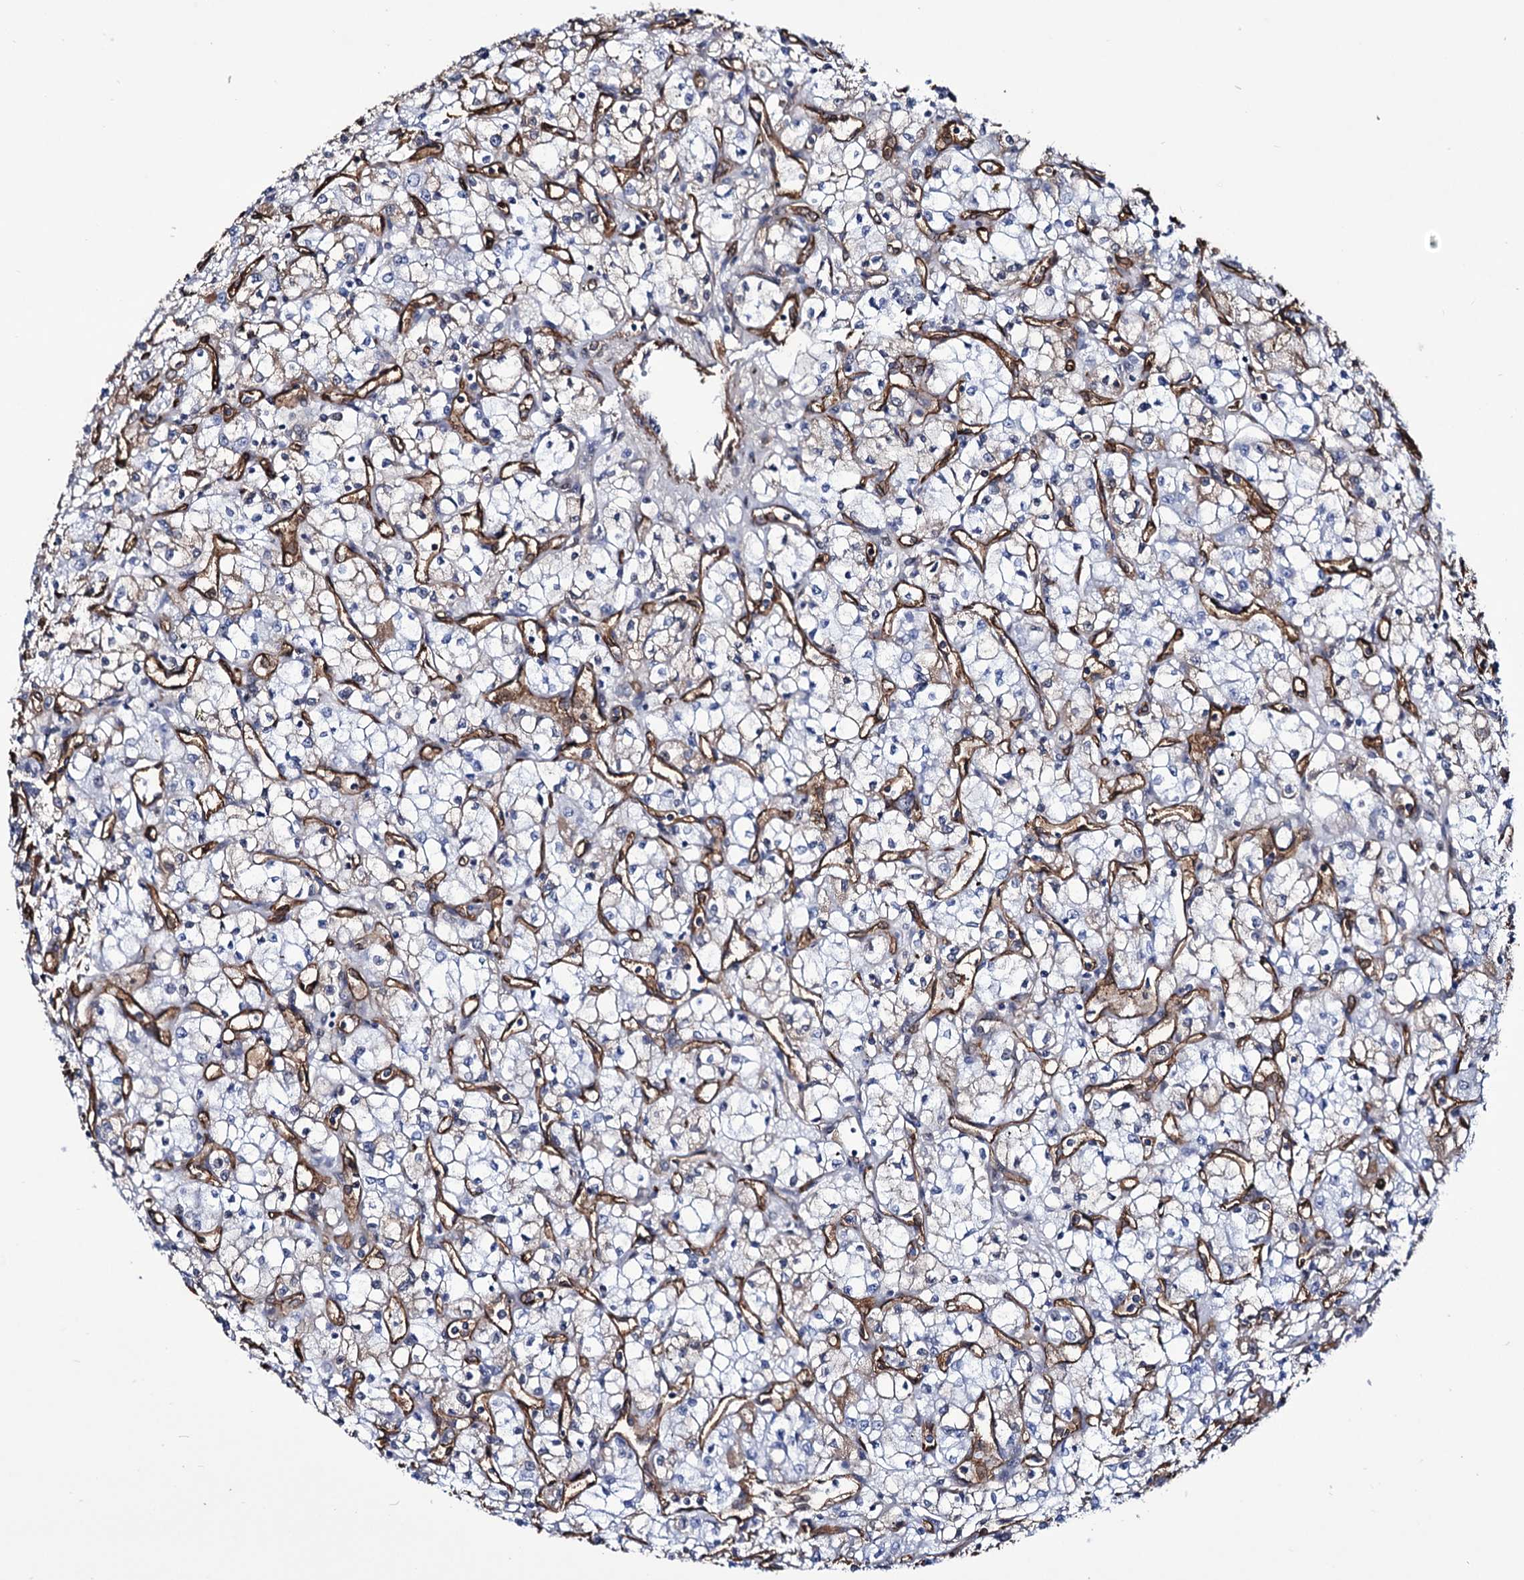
{"staining": {"intensity": "negative", "quantity": "none", "location": "none"}, "tissue": "renal cancer", "cell_type": "Tumor cells", "image_type": "cancer", "snomed": [{"axis": "morphology", "description": "Adenocarcinoma, NOS"}, {"axis": "topography", "description": "Kidney"}], "caption": "A photomicrograph of human renal cancer (adenocarcinoma) is negative for staining in tumor cells. The staining was performed using DAB to visualize the protein expression in brown, while the nuclei were stained in blue with hematoxylin (Magnification: 20x).", "gene": "ZC3H12C", "patient": {"sex": "male", "age": 59}}